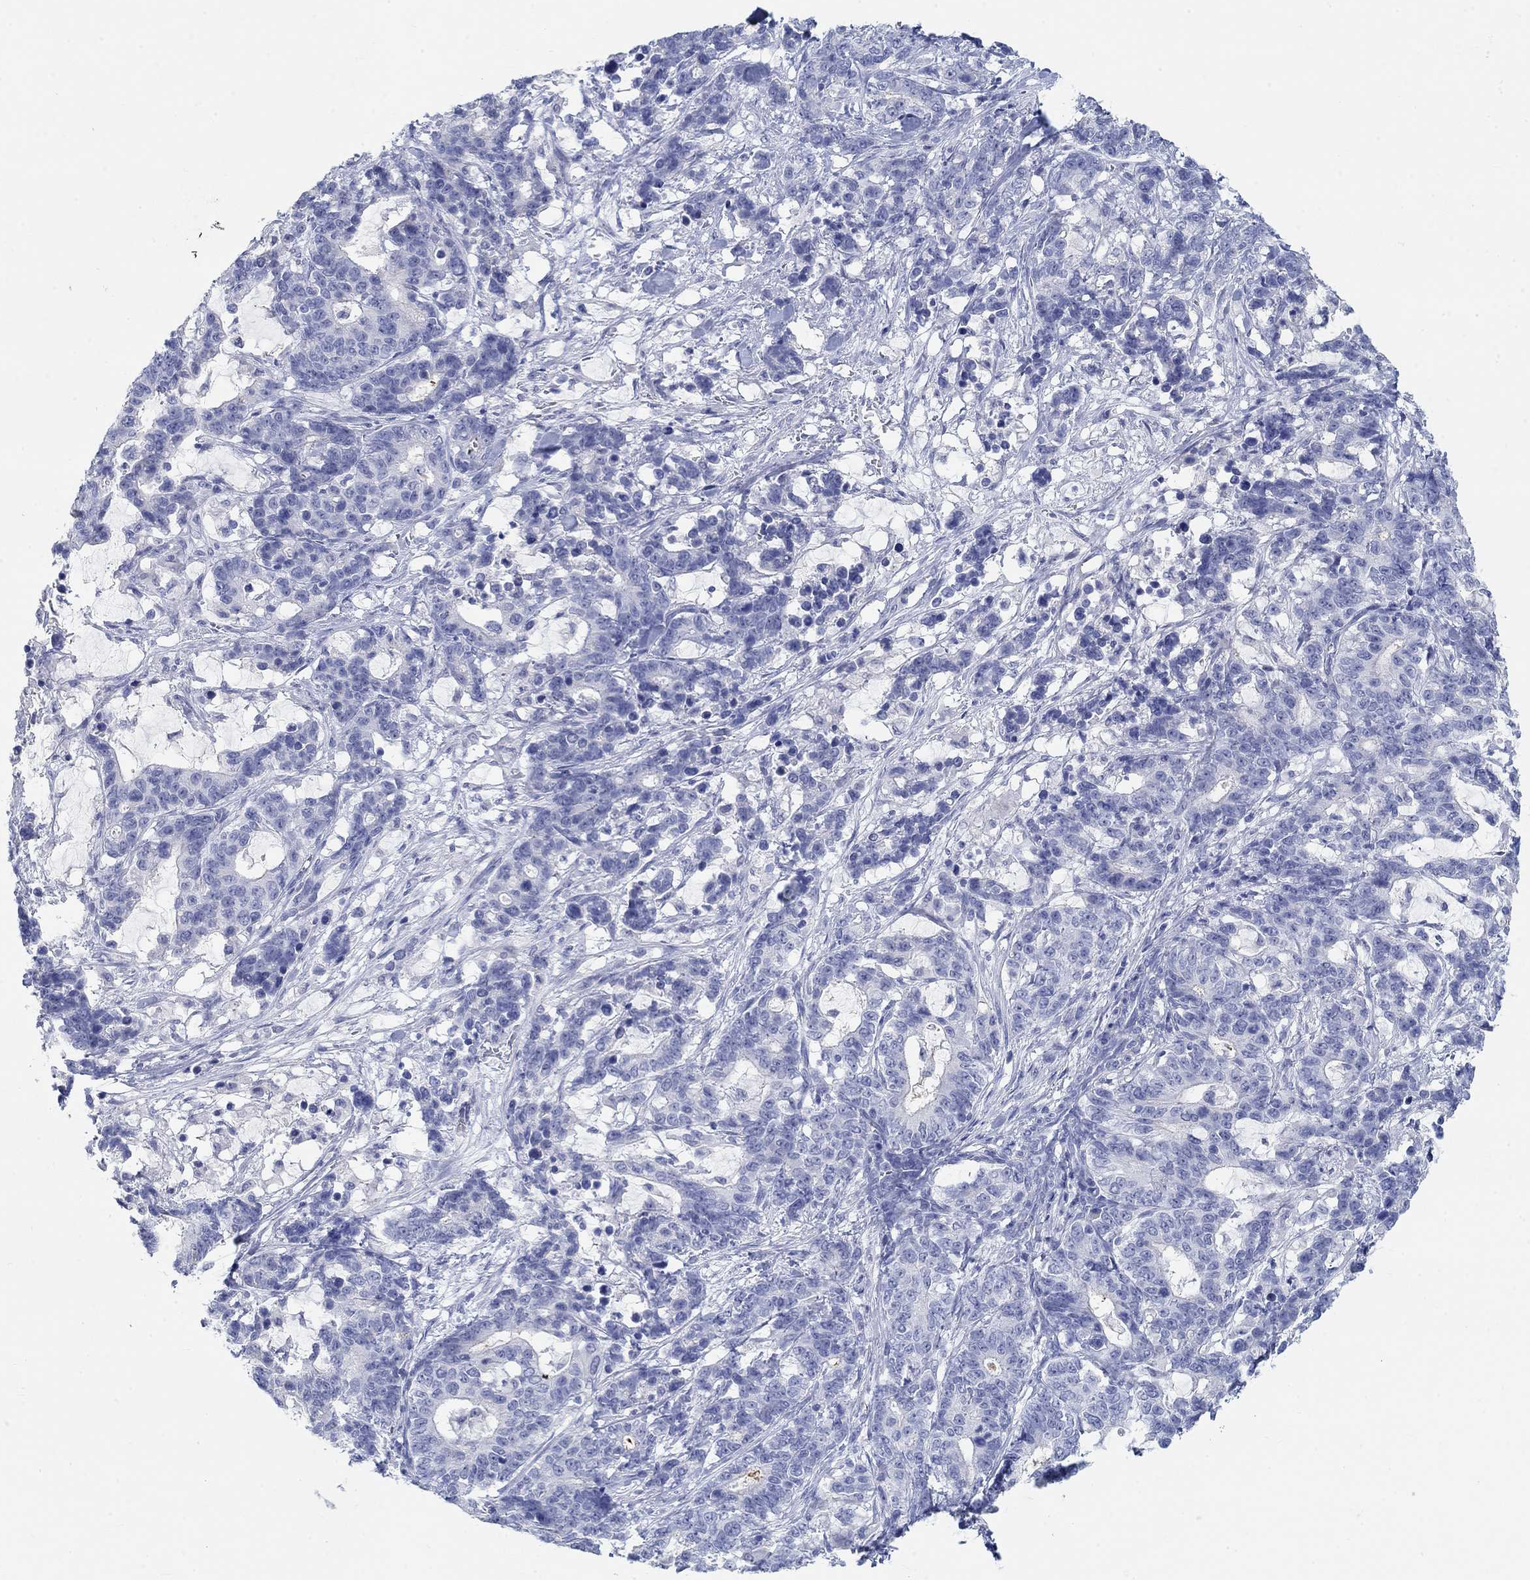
{"staining": {"intensity": "negative", "quantity": "none", "location": "none"}, "tissue": "stomach cancer", "cell_type": "Tumor cells", "image_type": "cancer", "snomed": [{"axis": "morphology", "description": "Normal tissue, NOS"}, {"axis": "morphology", "description": "Adenocarcinoma, NOS"}, {"axis": "topography", "description": "Stomach"}], "caption": "Photomicrograph shows no significant protein staining in tumor cells of stomach adenocarcinoma.", "gene": "GRIA3", "patient": {"sex": "female", "age": 64}}